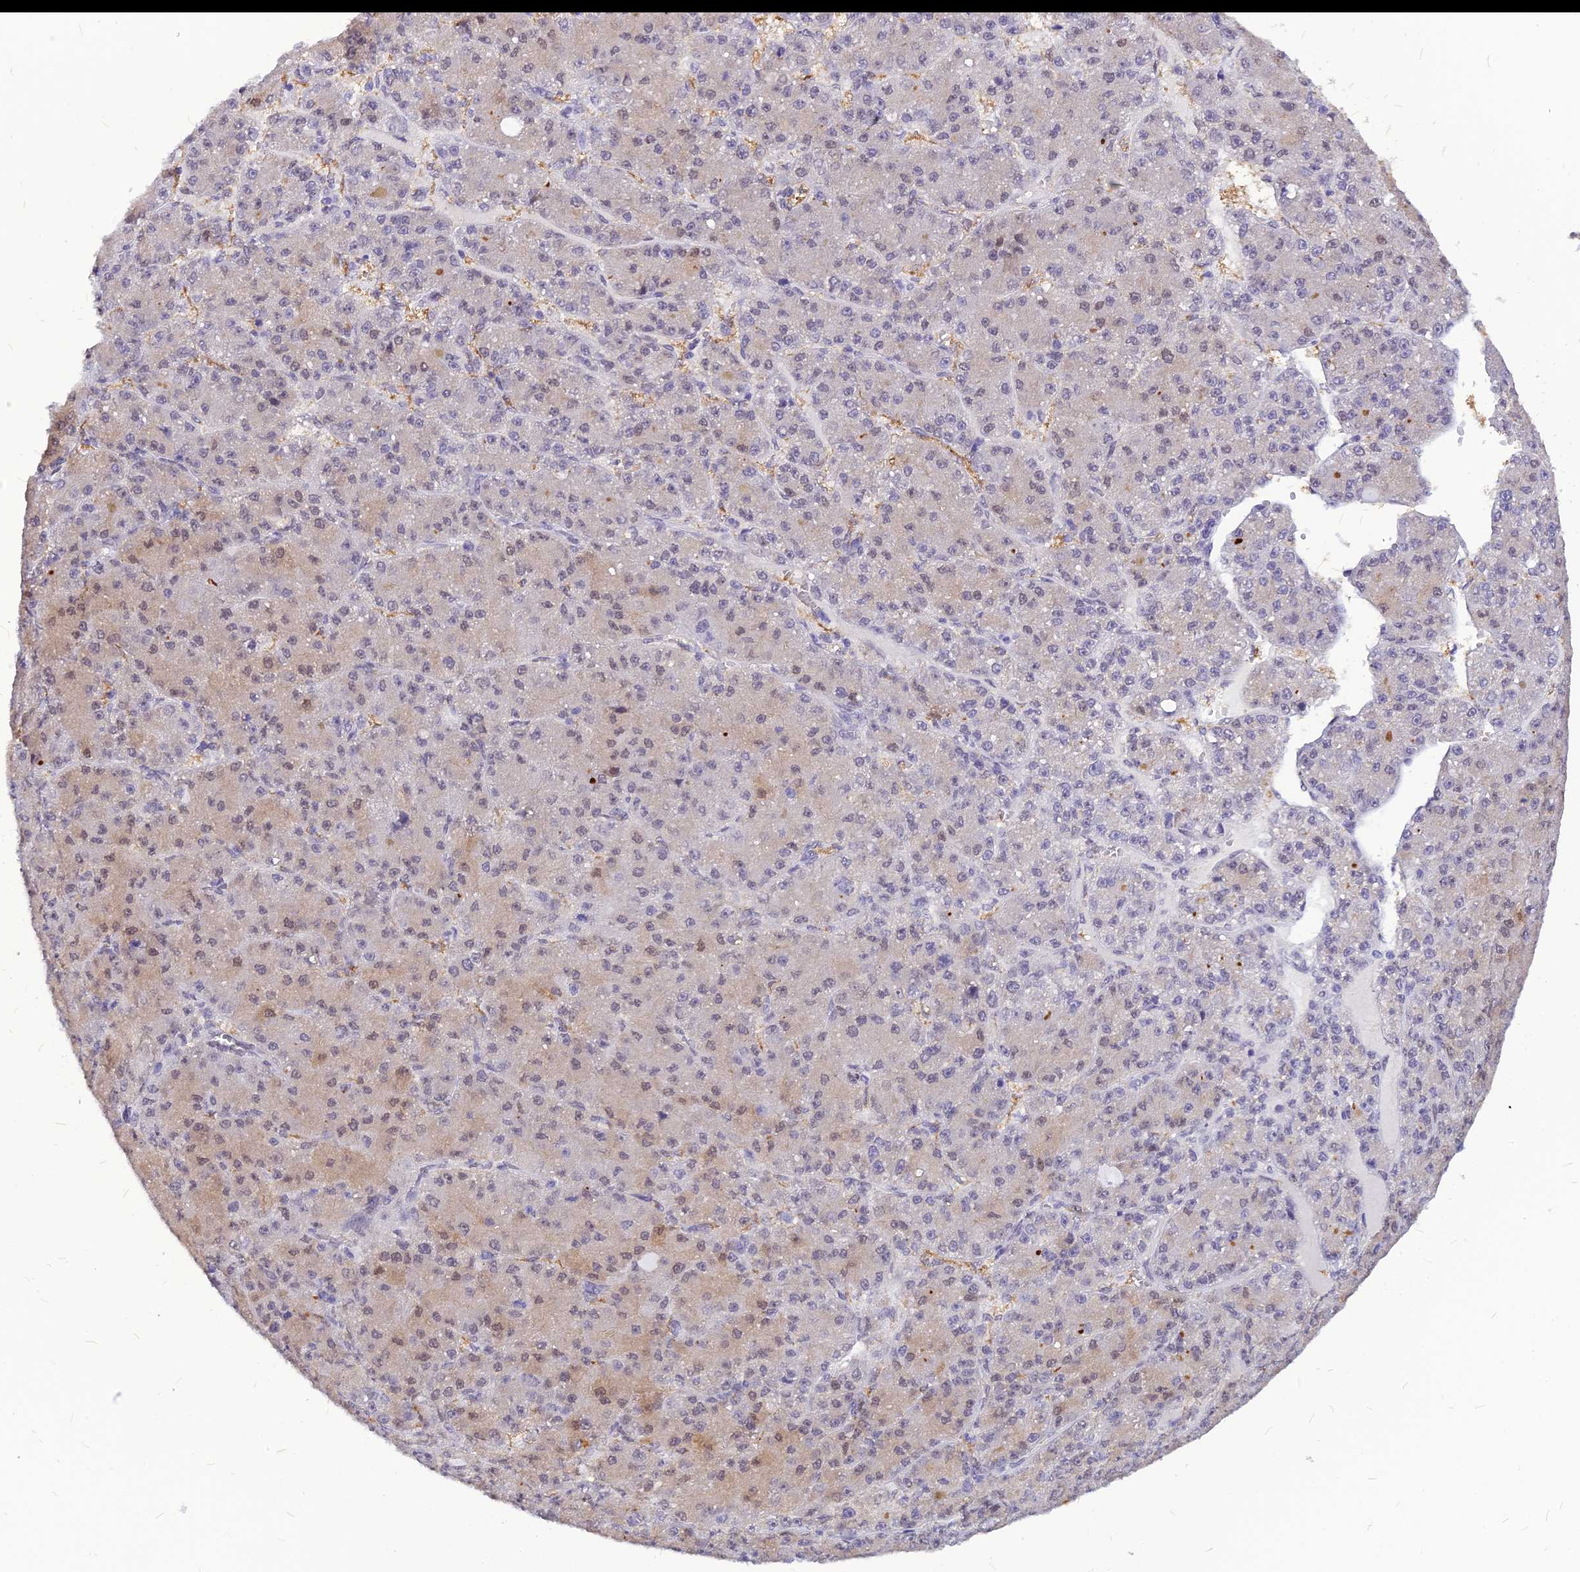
{"staining": {"intensity": "weak", "quantity": "25%-75%", "location": "nuclear"}, "tissue": "liver cancer", "cell_type": "Tumor cells", "image_type": "cancer", "snomed": [{"axis": "morphology", "description": "Carcinoma, Hepatocellular, NOS"}, {"axis": "topography", "description": "Liver"}], "caption": "Immunohistochemical staining of human liver cancer demonstrates low levels of weak nuclear protein positivity in about 25%-75% of tumor cells.", "gene": "KCTD13", "patient": {"sex": "male", "age": 67}}